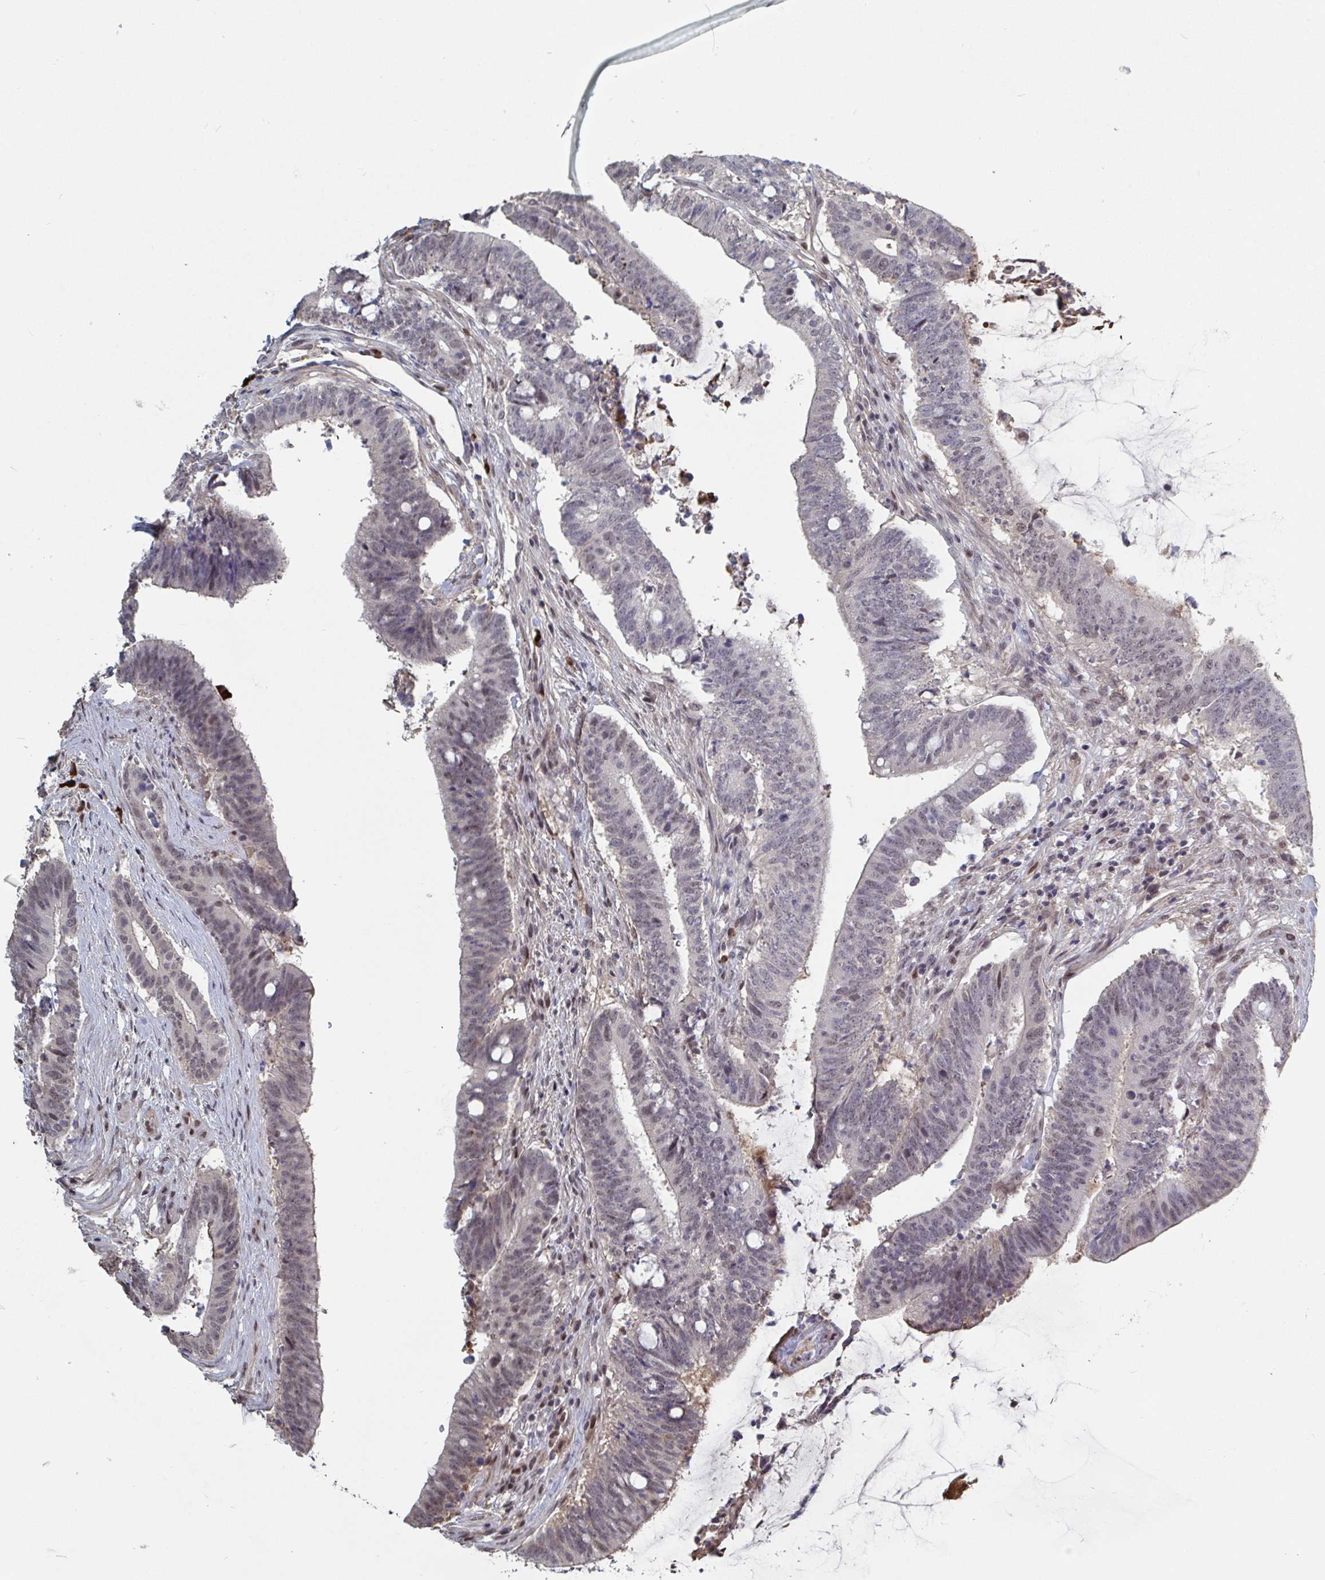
{"staining": {"intensity": "weak", "quantity": "25%-75%", "location": "nuclear"}, "tissue": "colorectal cancer", "cell_type": "Tumor cells", "image_type": "cancer", "snomed": [{"axis": "morphology", "description": "Adenocarcinoma, NOS"}, {"axis": "topography", "description": "Colon"}], "caption": "Immunohistochemistry staining of adenocarcinoma (colorectal), which demonstrates low levels of weak nuclear expression in about 25%-75% of tumor cells indicating weak nuclear protein expression. The staining was performed using DAB (brown) for protein detection and nuclei were counterstained in hematoxylin (blue).", "gene": "BCL7B", "patient": {"sex": "female", "age": 43}}